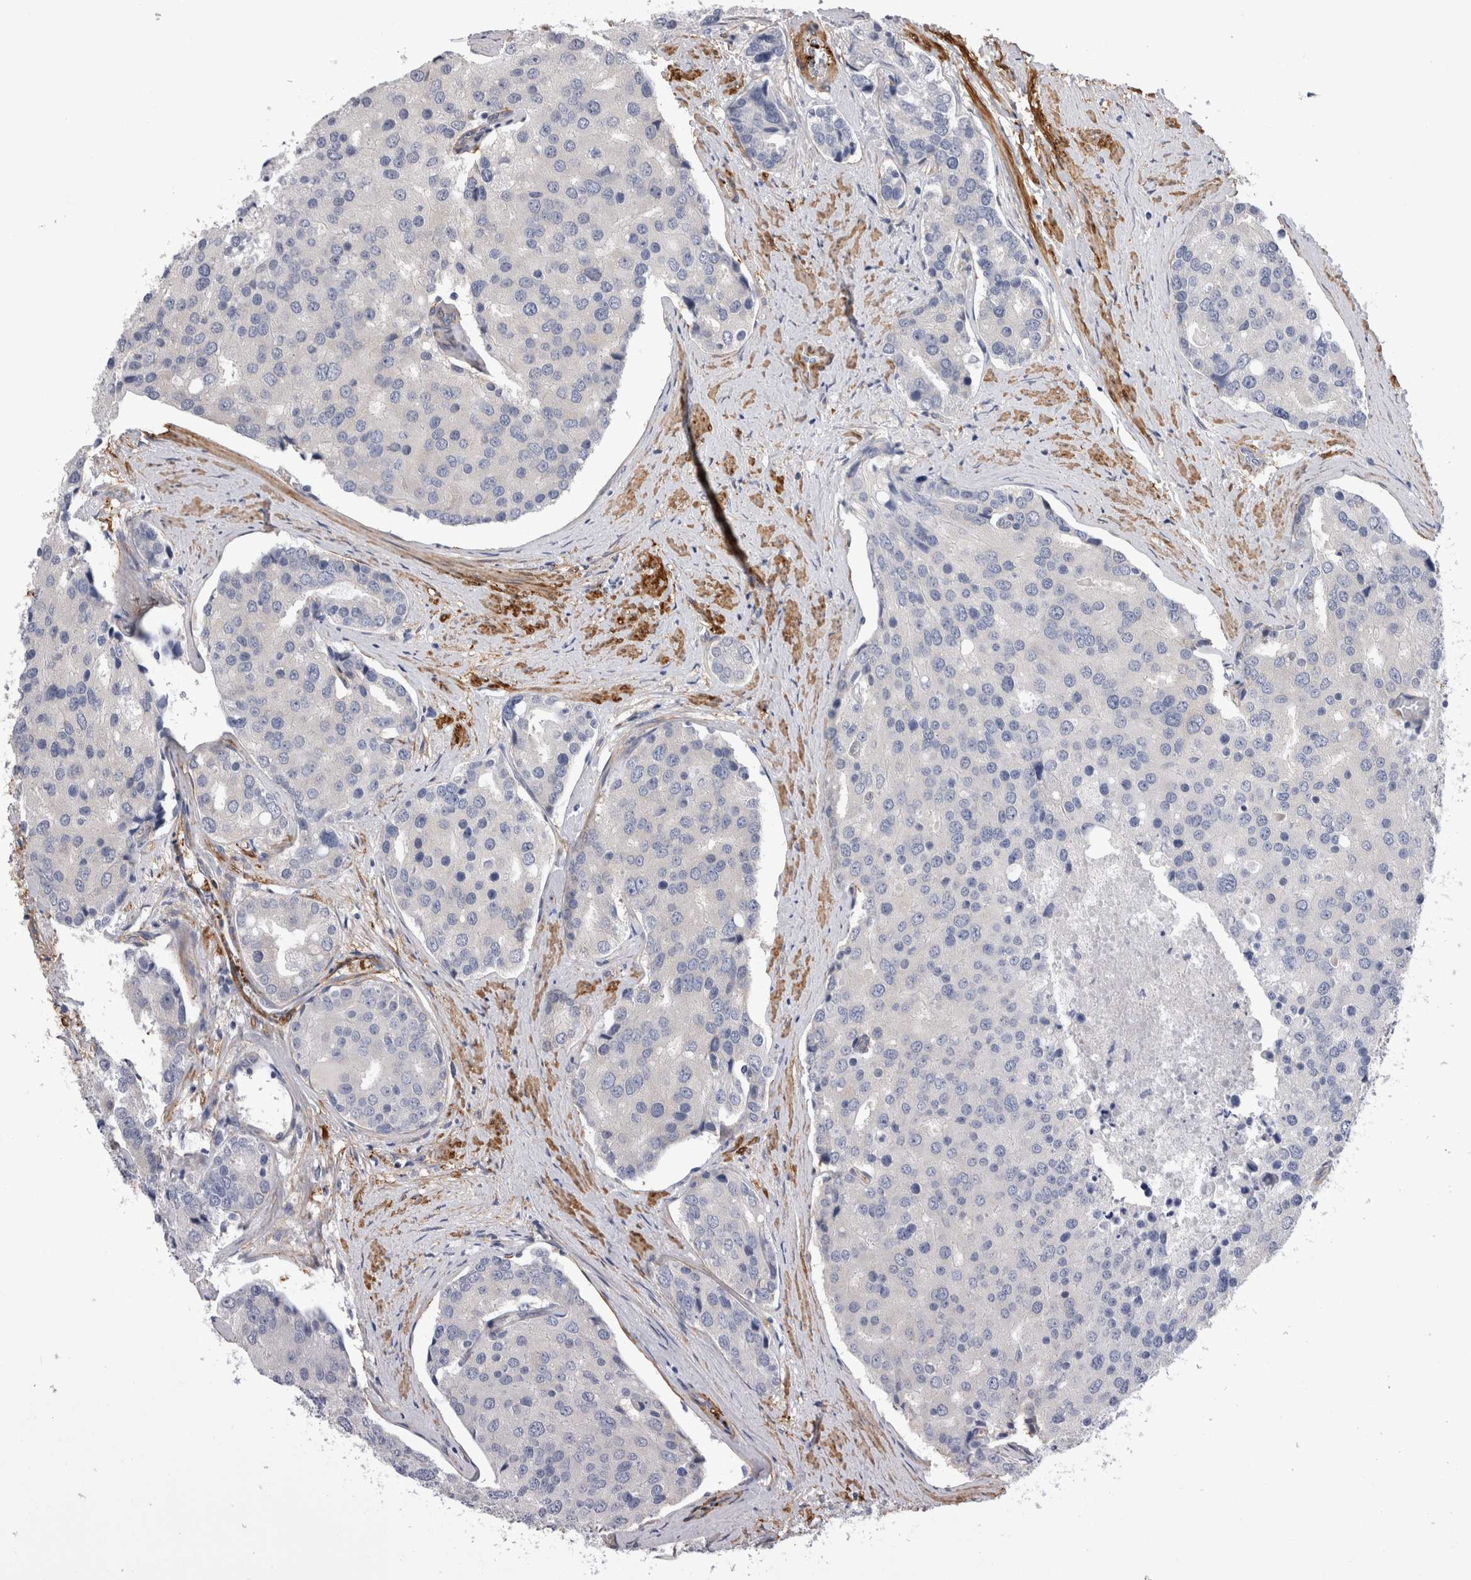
{"staining": {"intensity": "negative", "quantity": "none", "location": "none"}, "tissue": "prostate cancer", "cell_type": "Tumor cells", "image_type": "cancer", "snomed": [{"axis": "morphology", "description": "Adenocarcinoma, High grade"}, {"axis": "topography", "description": "Prostate"}], "caption": "This histopathology image is of prostate adenocarcinoma (high-grade) stained with immunohistochemistry (IHC) to label a protein in brown with the nuclei are counter-stained blue. There is no staining in tumor cells. (Stains: DAB immunohistochemistry (IHC) with hematoxylin counter stain, Microscopy: brightfield microscopy at high magnification).", "gene": "EPRS1", "patient": {"sex": "male", "age": 50}}